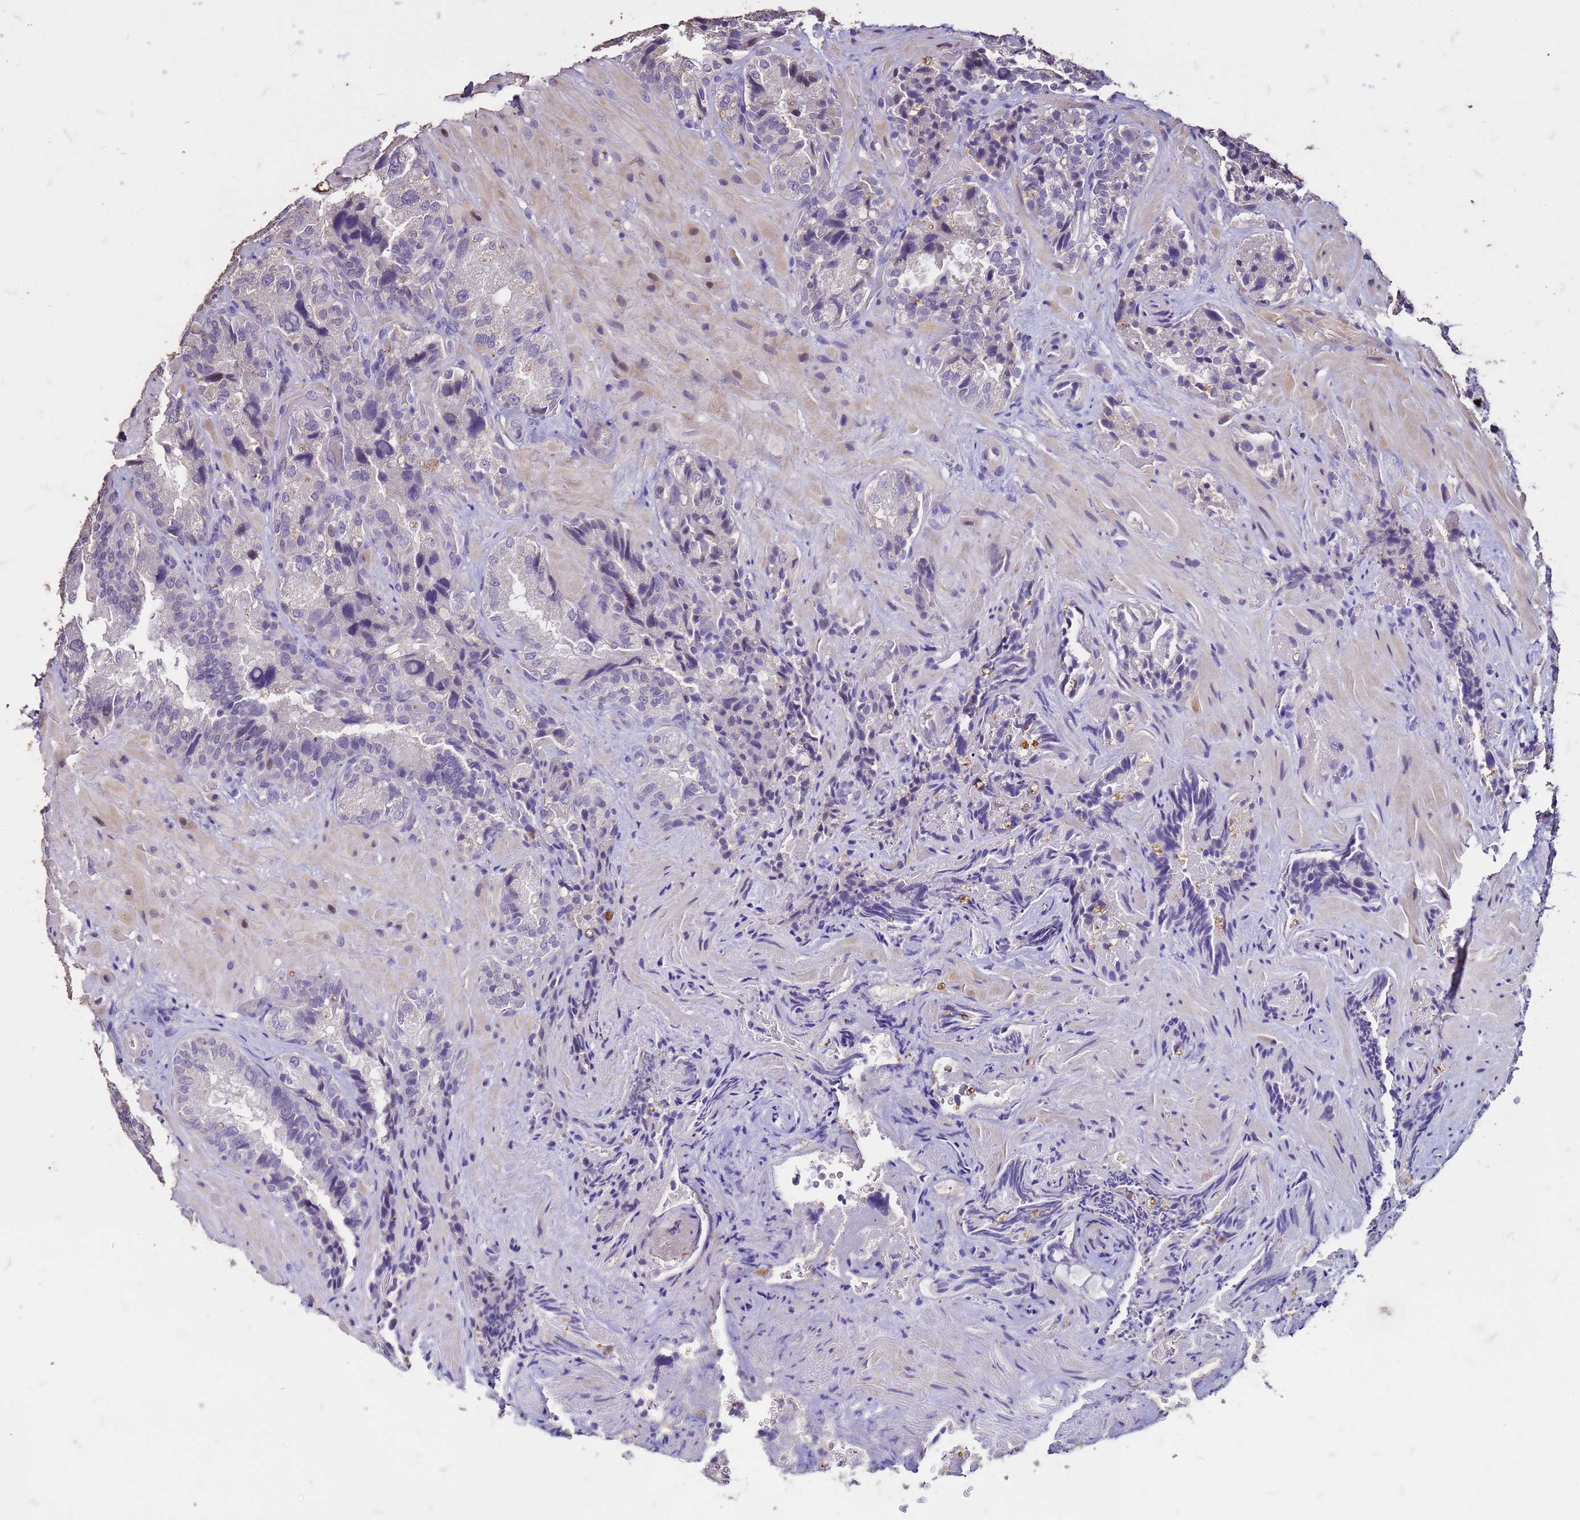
{"staining": {"intensity": "negative", "quantity": "none", "location": "none"}, "tissue": "seminal vesicle", "cell_type": "Glandular cells", "image_type": "normal", "snomed": [{"axis": "morphology", "description": "Normal tissue, NOS"}, {"axis": "topography", "description": "Prostate and seminal vesicle, NOS"}, {"axis": "topography", "description": "Prostate"}, {"axis": "topography", "description": "Seminal veicle"}], "caption": "High magnification brightfield microscopy of benign seminal vesicle stained with DAB (3,3'-diaminobenzidine) (brown) and counterstained with hematoxylin (blue): glandular cells show no significant expression.", "gene": "FAM184B", "patient": {"sex": "male", "age": 67}}